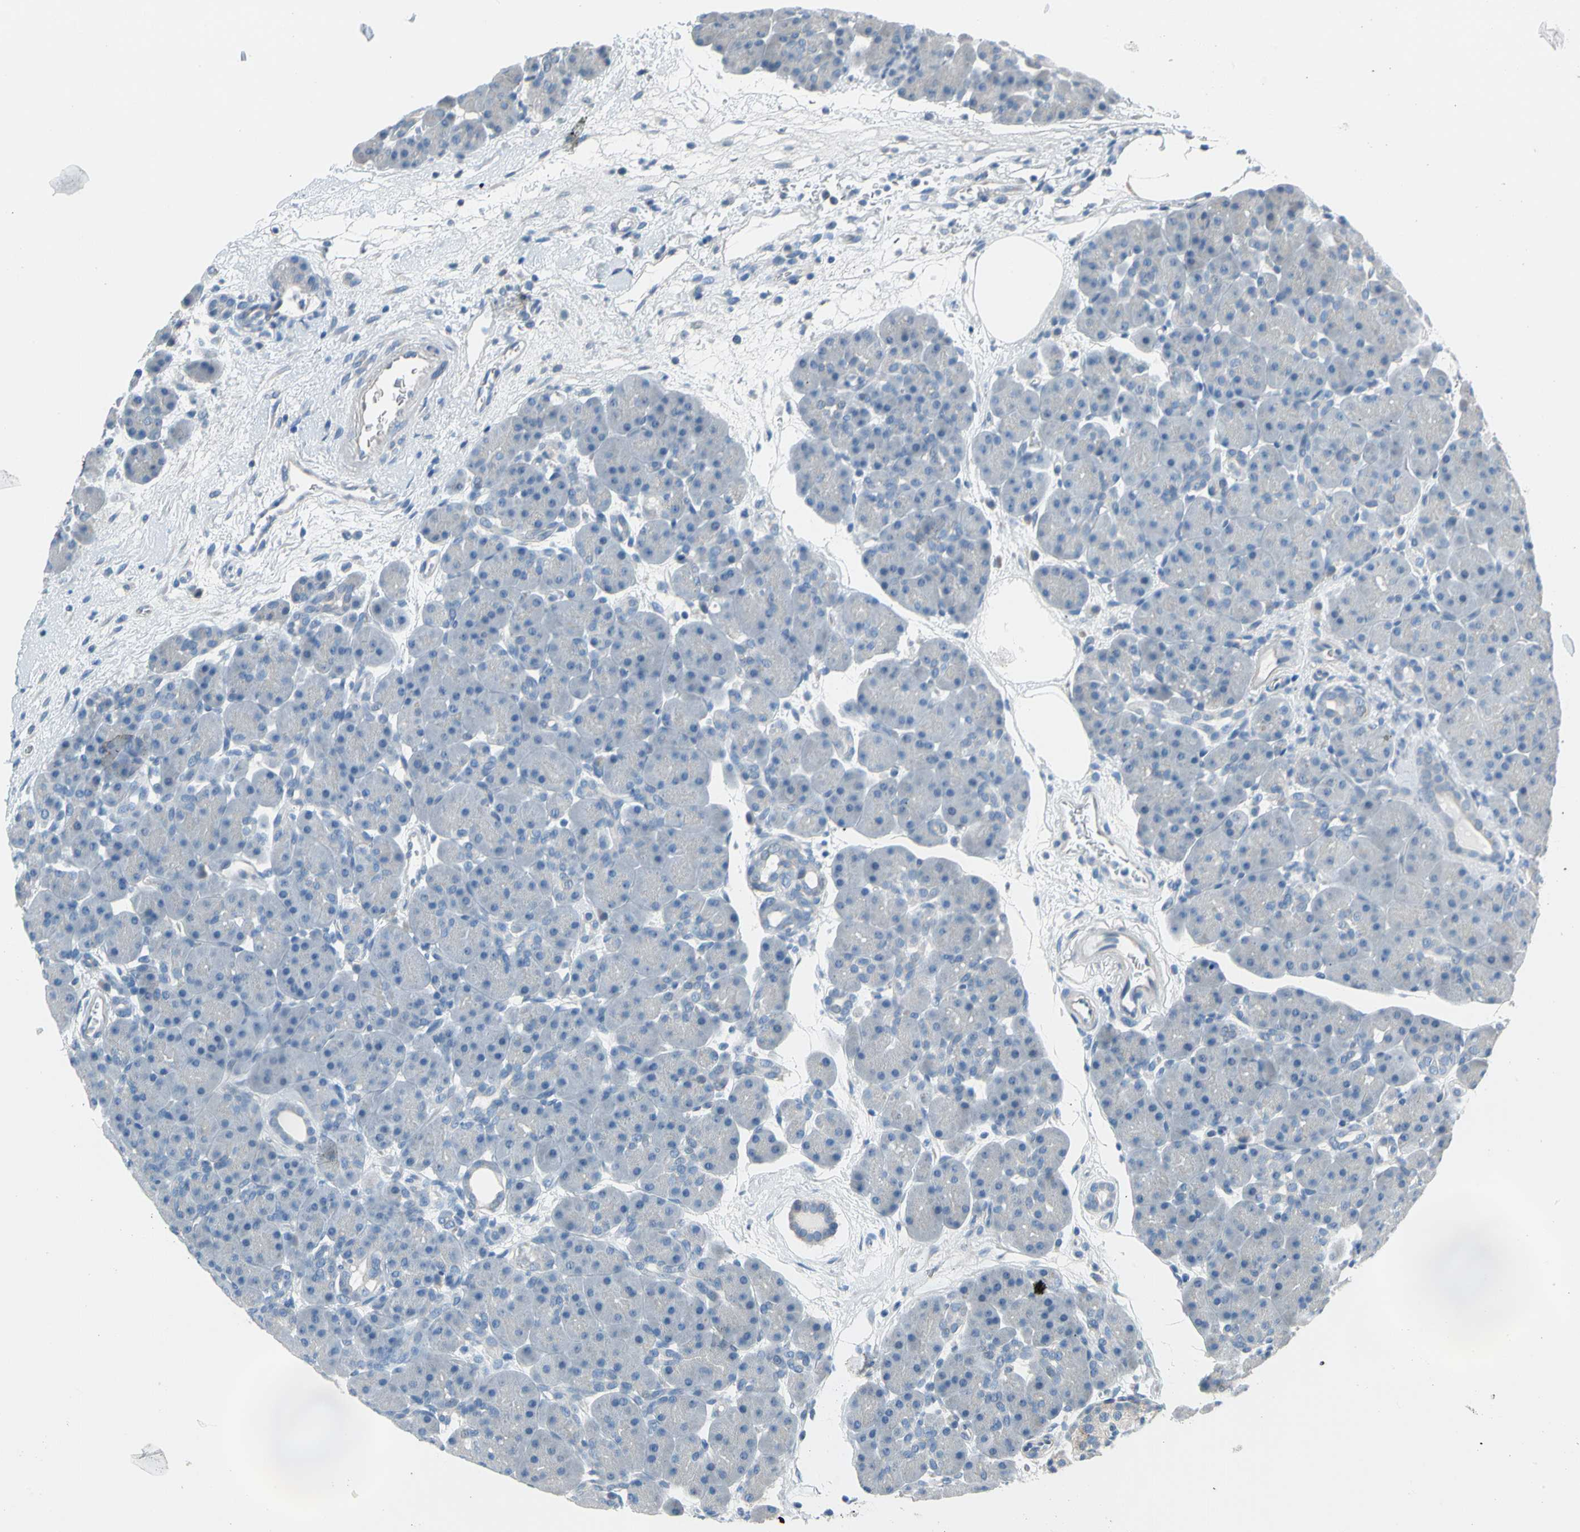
{"staining": {"intensity": "negative", "quantity": "none", "location": "none"}, "tissue": "pancreas", "cell_type": "Exocrine glandular cells", "image_type": "normal", "snomed": [{"axis": "morphology", "description": "Normal tissue, NOS"}, {"axis": "topography", "description": "Pancreas"}], "caption": "This is an IHC image of unremarkable human pancreas. There is no positivity in exocrine glandular cells.", "gene": "STK40", "patient": {"sex": "male", "age": 66}}